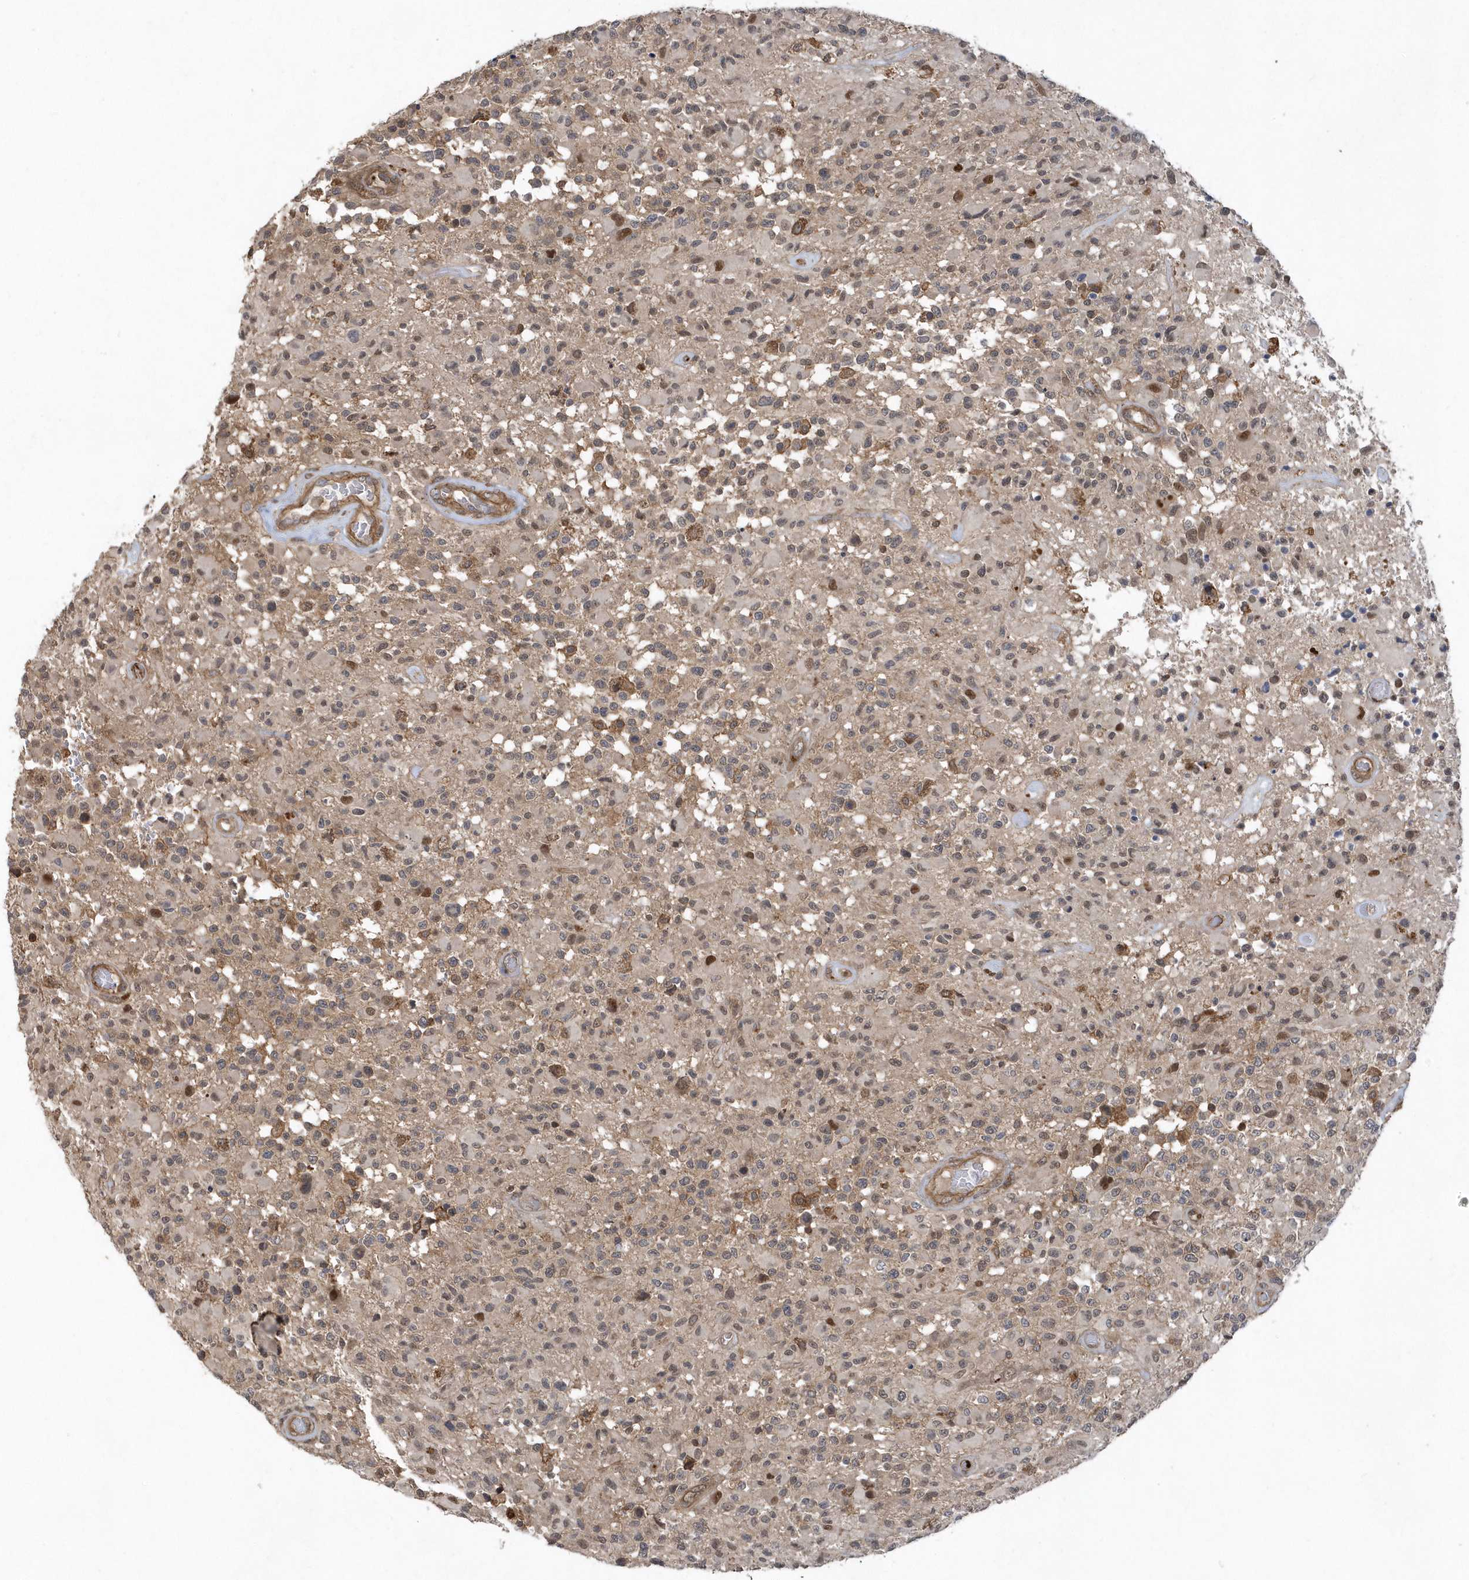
{"staining": {"intensity": "weak", "quantity": "<25%", "location": "cytoplasmic/membranous"}, "tissue": "glioma", "cell_type": "Tumor cells", "image_type": "cancer", "snomed": [{"axis": "morphology", "description": "Glioma, malignant, High grade"}, {"axis": "morphology", "description": "Glioblastoma, NOS"}, {"axis": "topography", "description": "Brain"}], "caption": "Tumor cells are negative for protein expression in human malignant glioma (high-grade).", "gene": "ACYP1", "patient": {"sex": "male", "age": 60}}